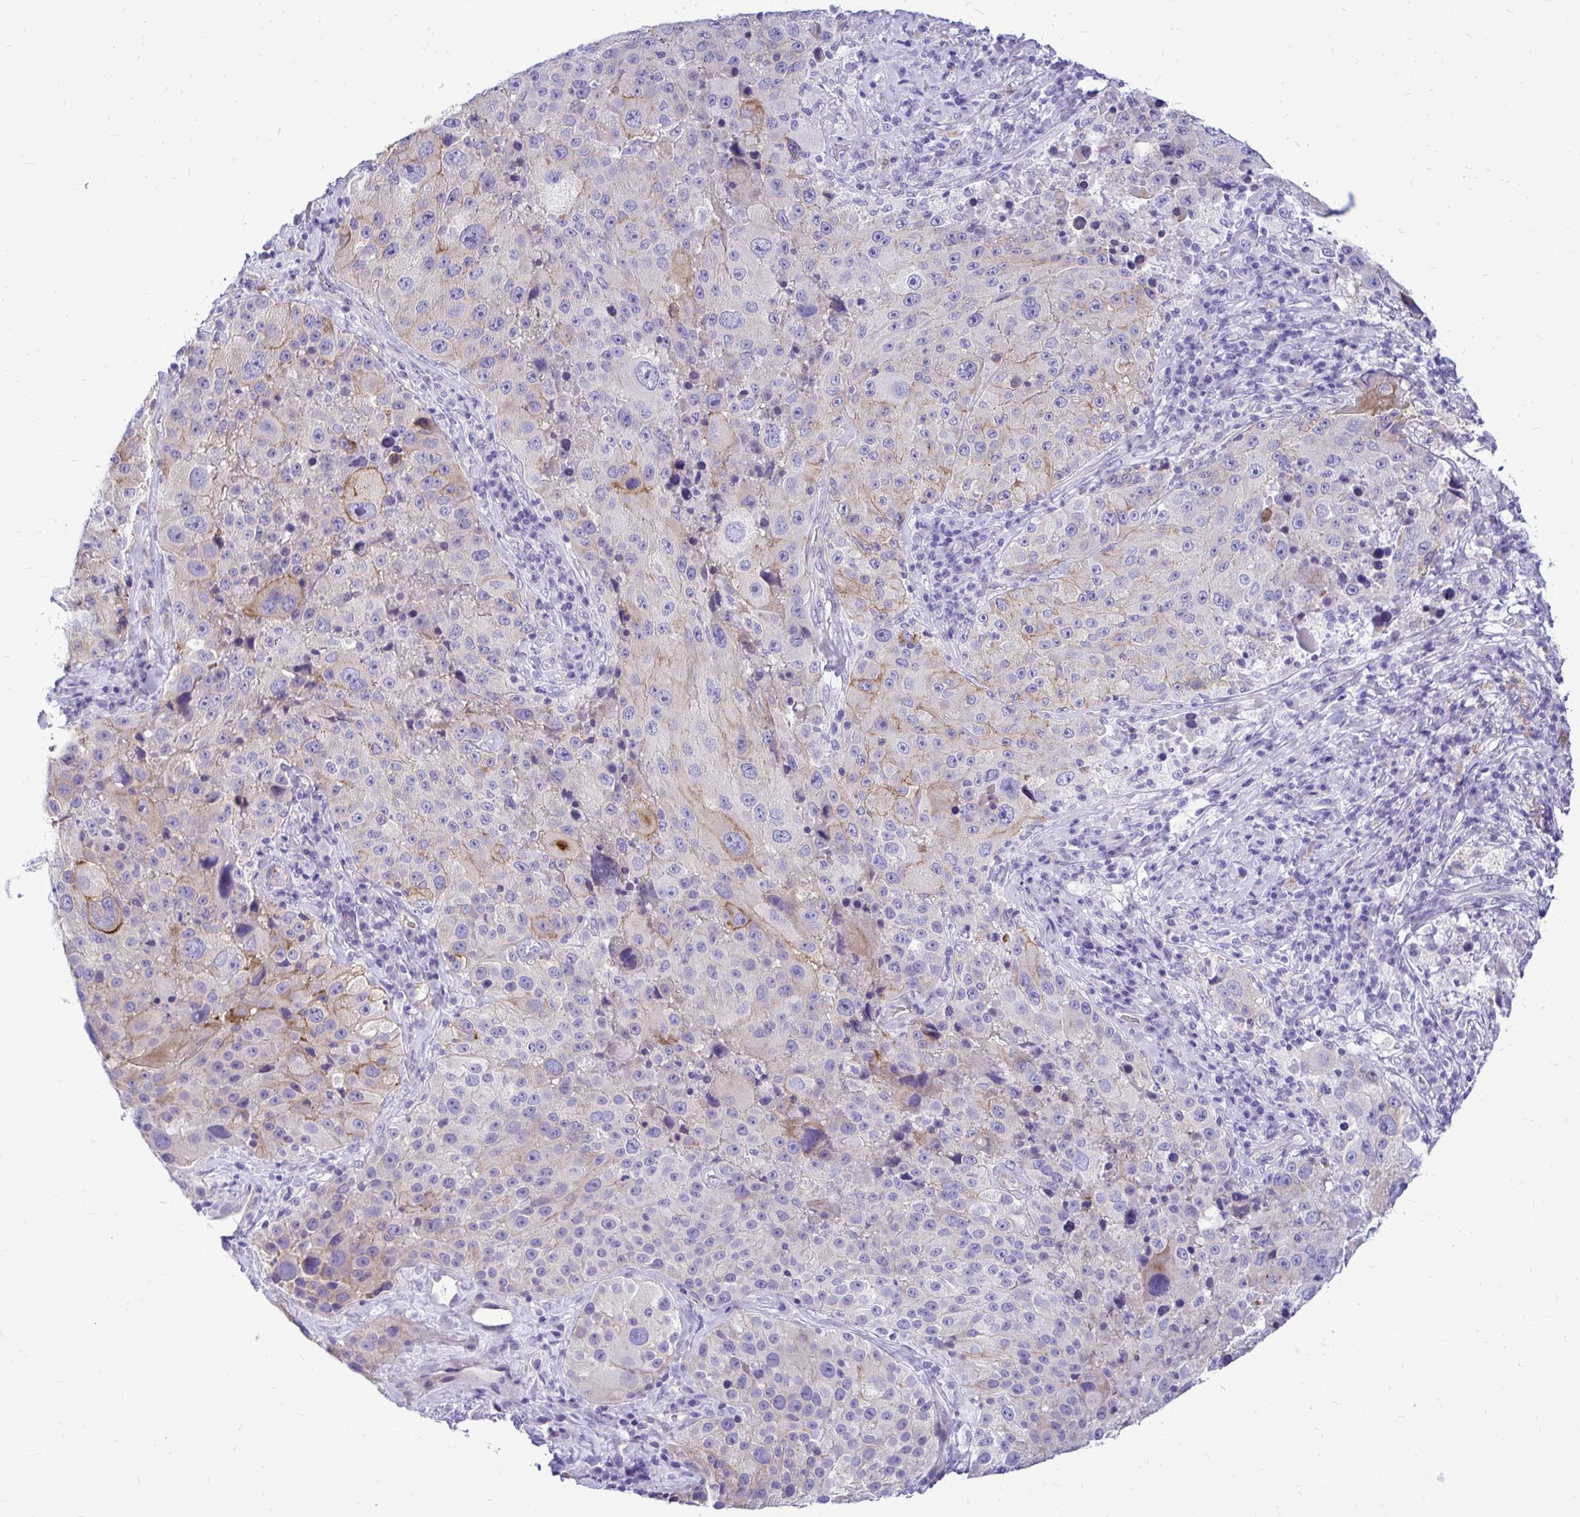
{"staining": {"intensity": "moderate", "quantity": "25%-75%", "location": "cytoplasmic/membranous"}, "tissue": "melanoma", "cell_type": "Tumor cells", "image_type": "cancer", "snomed": [{"axis": "morphology", "description": "Malignant melanoma, Metastatic site"}, {"axis": "topography", "description": "Lymph node"}], "caption": "Immunohistochemistry (DAB (3,3'-diaminobenzidine)) staining of melanoma reveals moderate cytoplasmic/membranous protein positivity in about 25%-75% of tumor cells.", "gene": "ABCG2", "patient": {"sex": "male", "age": 62}}